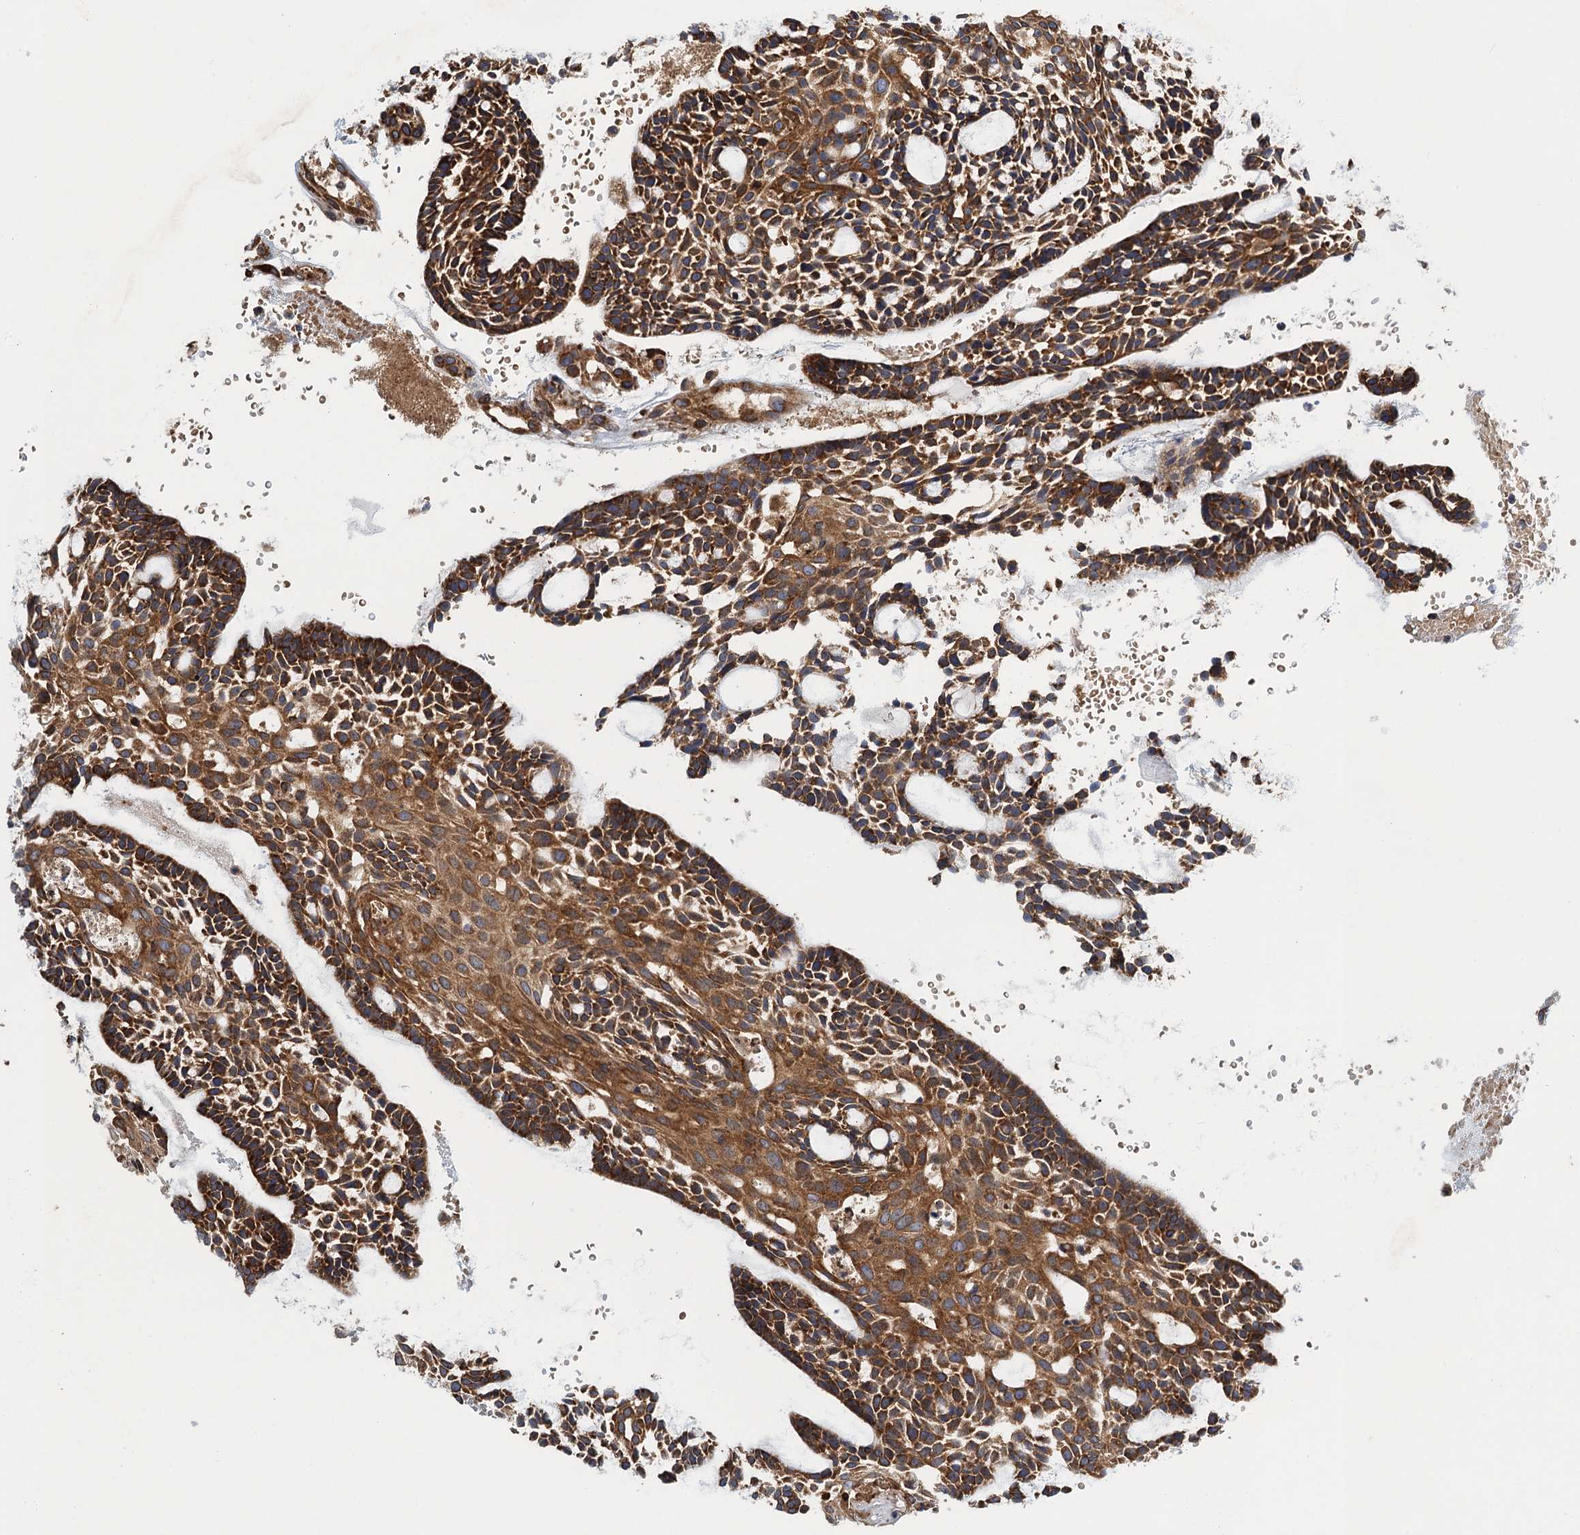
{"staining": {"intensity": "strong", "quantity": ">75%", "location": "cytoplasmic/membranous"}, "tissue": "head and neck cancer", "cell_type": "Tumor cells", "image_type": "cancer", "snomed": [{"axis": "morphology", "description": "Adenocarcinoma, NOS"}, {"axis": "topography", "description": "Subcutis"}, {"axis": "topography", "description": "Head-Neck"}], "caption": "An IHC histopathology image of tumor tissue is shown. Protein staining in brown shows strong cytoplasmic/membranous positivity in head and neck cancer (adenocarcinoma) within tumor cells.", "gene": "MDM1", "patient": {"sex": "female", "age": 73}}